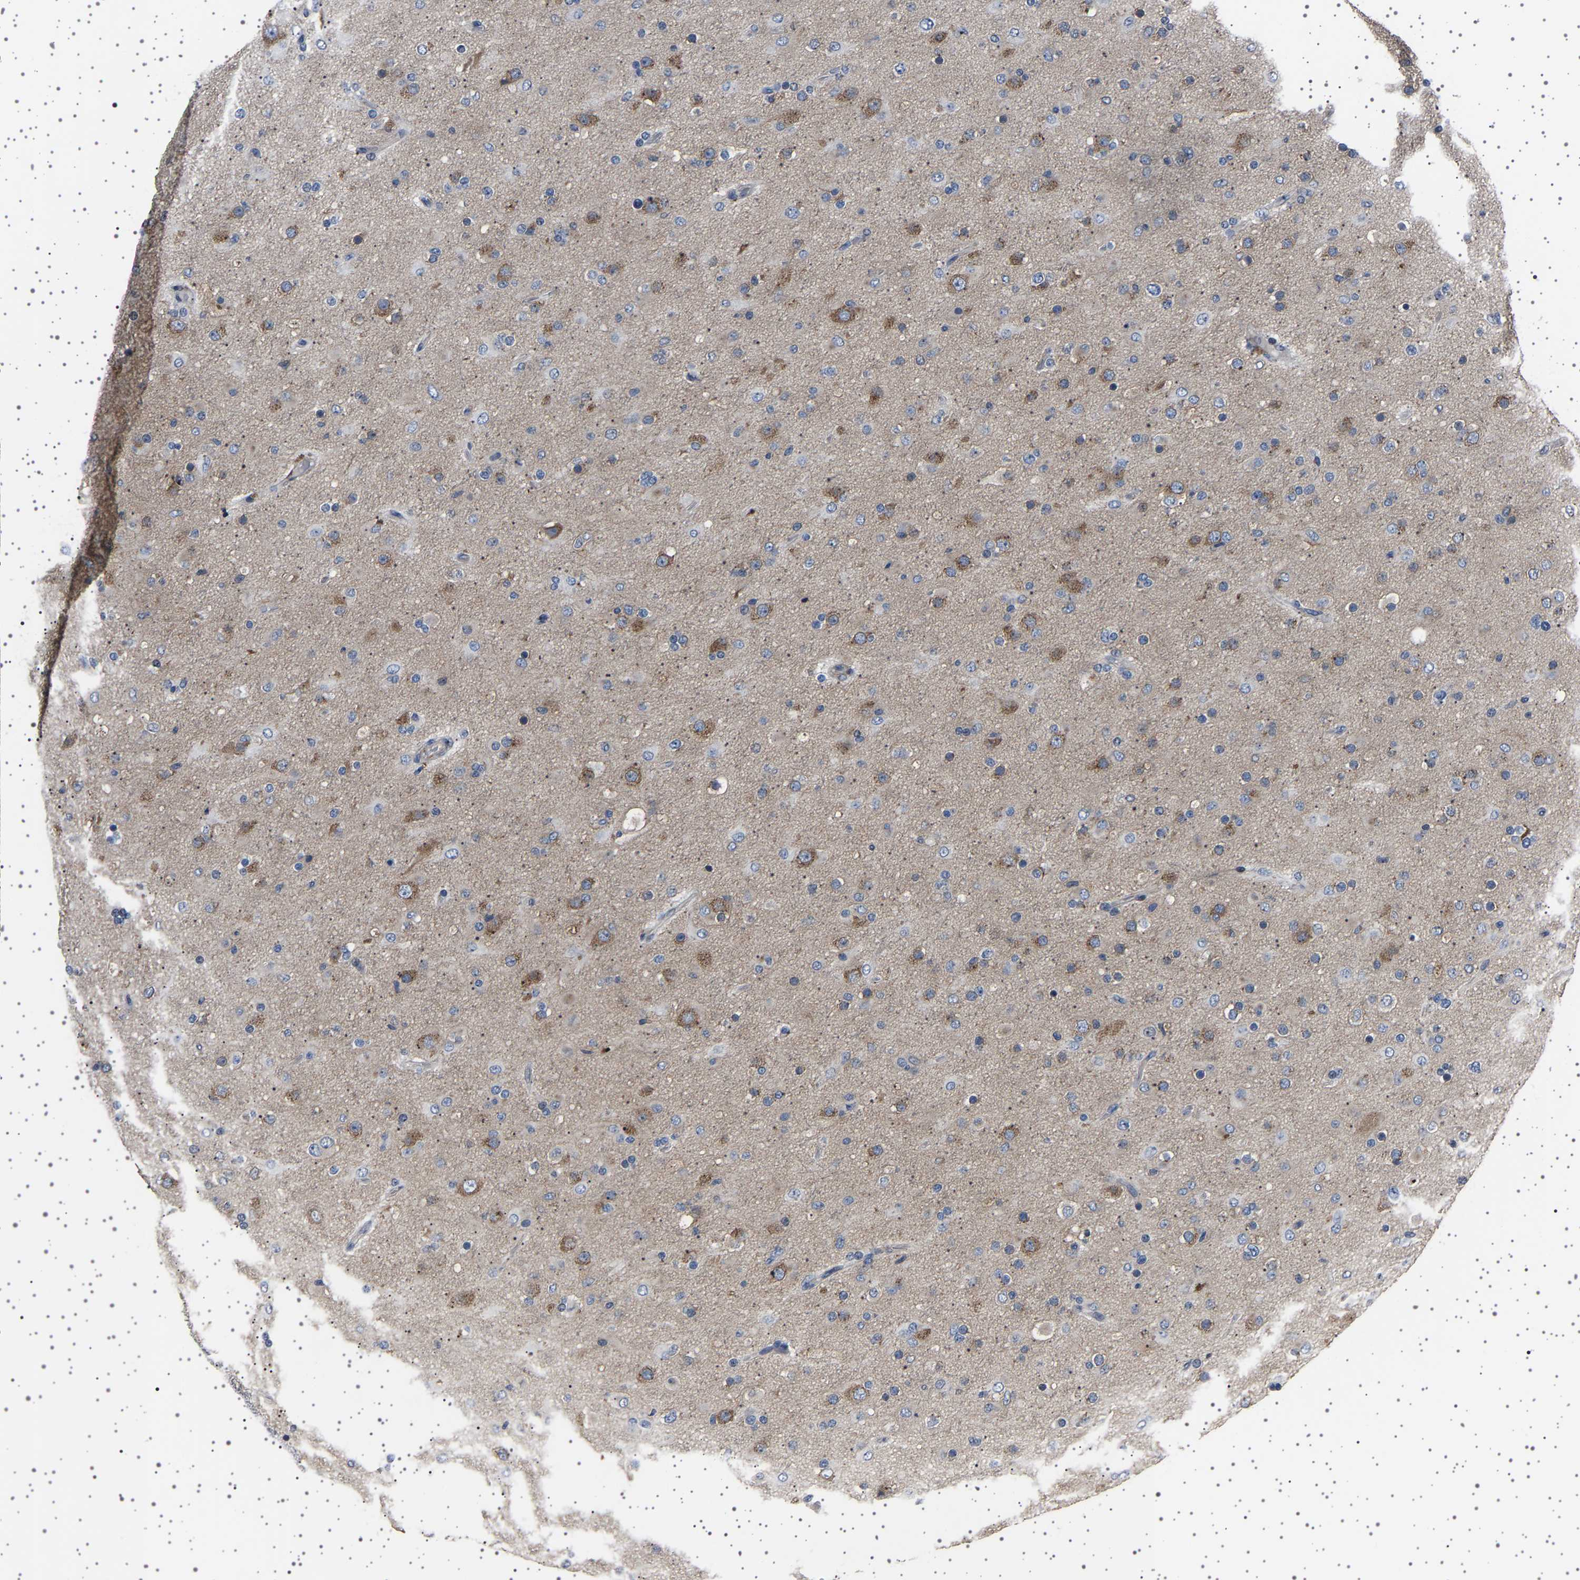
{"staining": {"intensity": "weak", "quantity": "<25%", "location": "cytoplasmic/membranous"}, "tissue": "glioma", "cell_type": "Tumor cells", "image_type": "cancer", "snomed": [{"axis": "morphology", "description": "Glioma, malignant, Low grade"}, {"axis": "topography", "description": "Brain"}], "caption": "A photomicrograph of human glioma is negative for staining in tumor cells.", "gene": "PAK5", "patient": {"sex": "male", "age": 65}}